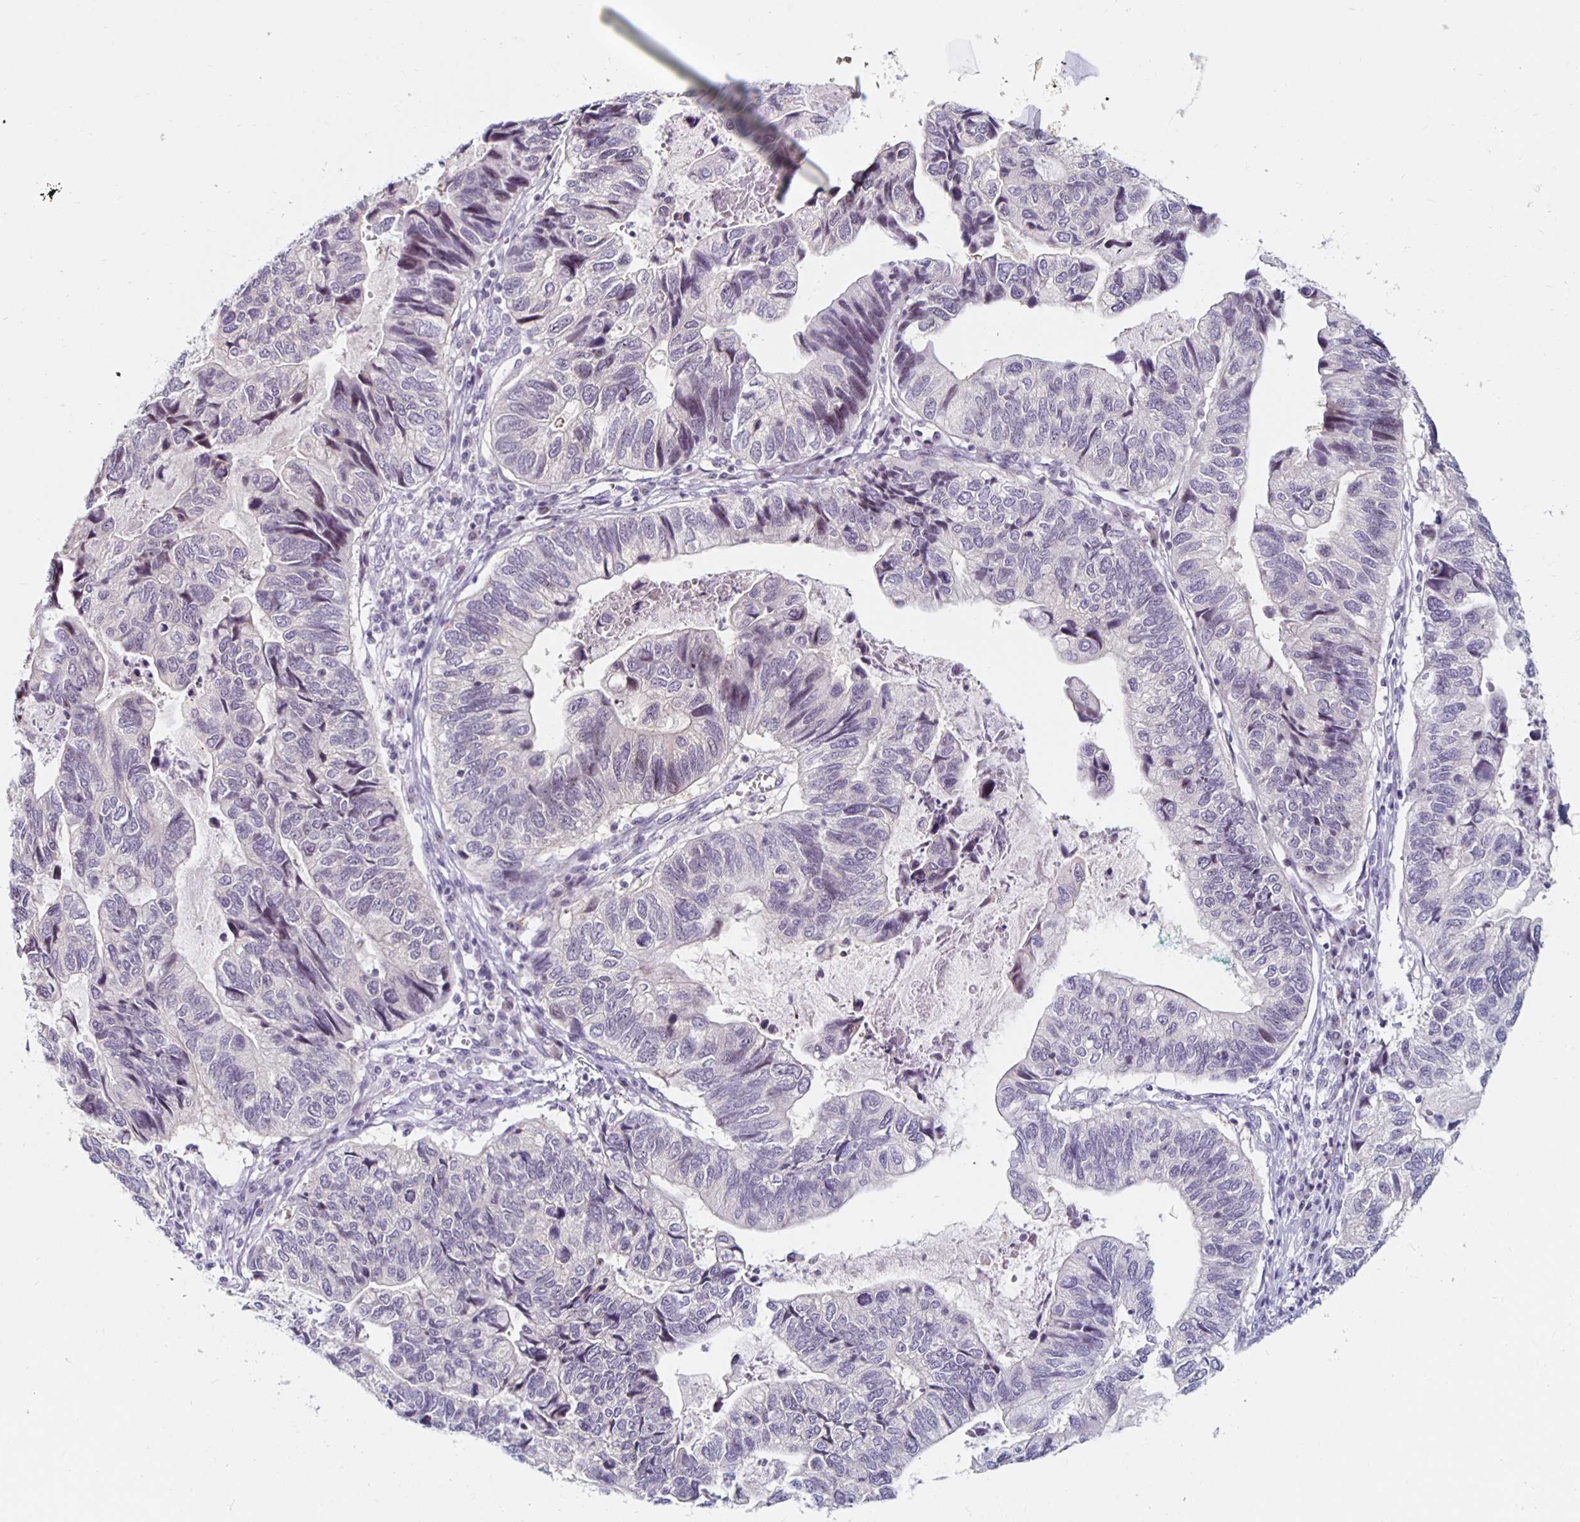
{"staining": {"intensity": "weak", "quantity": "25%-75%", "location": "nuclear"}, "tissue": "stomach cancer", "cell_type": "Tumor cells", "image_type": "cancer", "snomed": [{"axis": "morphology", "description": "Adenocarcinoma, NOS"}, {"axis": "topography", "description": "Stomach, upper"}], "caption": "Tumor cells reveal weak nuclear positivity in about 25%-75% of cells in stomach cancer. Ihc stains the protein of interest in brown and the nuclei are stained blue.", "gene": "NUP85", "patient": {"sex": "female", "age": 67}}